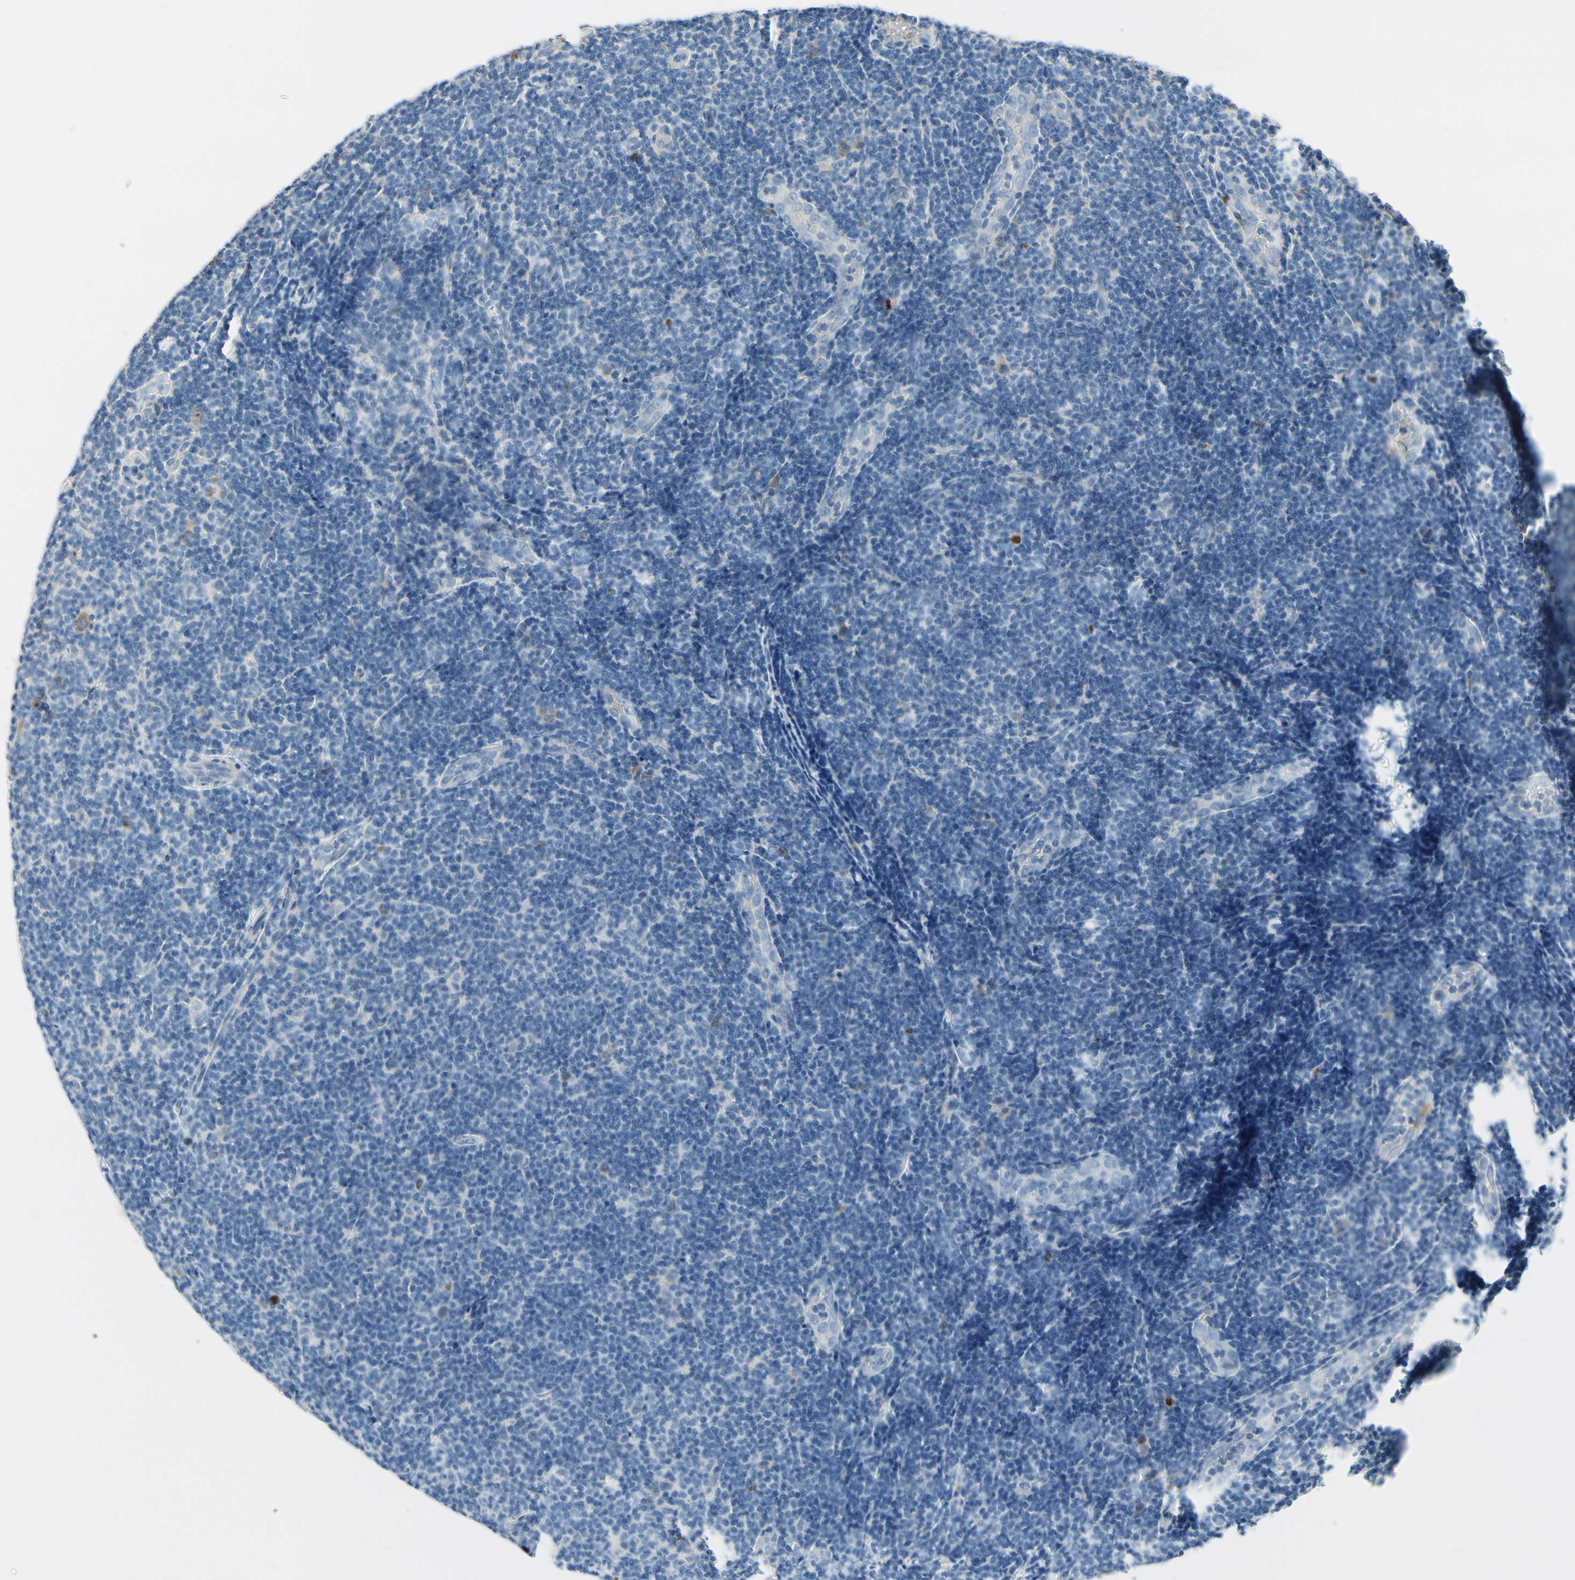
{"staining": {"intensity": "negative", "quantity": "none", "location": "none"}, "tissue": "lymphoma", "cell_type": "Tumor cells", "image_type": "cancer", "snomed": [{"axis": "morphology", "description": "Malignant lymphoma, non-Hodgkin's type, Low grade"}, {"axis": "topography", "description": "Lymph node"}], "caption": "An immunohistochemistry (IHC) image of malignant lymphoma, non-Hodgkin's type (low-grade) is shown. There is no staining in tumor cells of malignant lymphoma, non-Hodgkin's type (low-grade).", "gene": "CKAP2", "patient": {"sex": "male", "age": 83}}